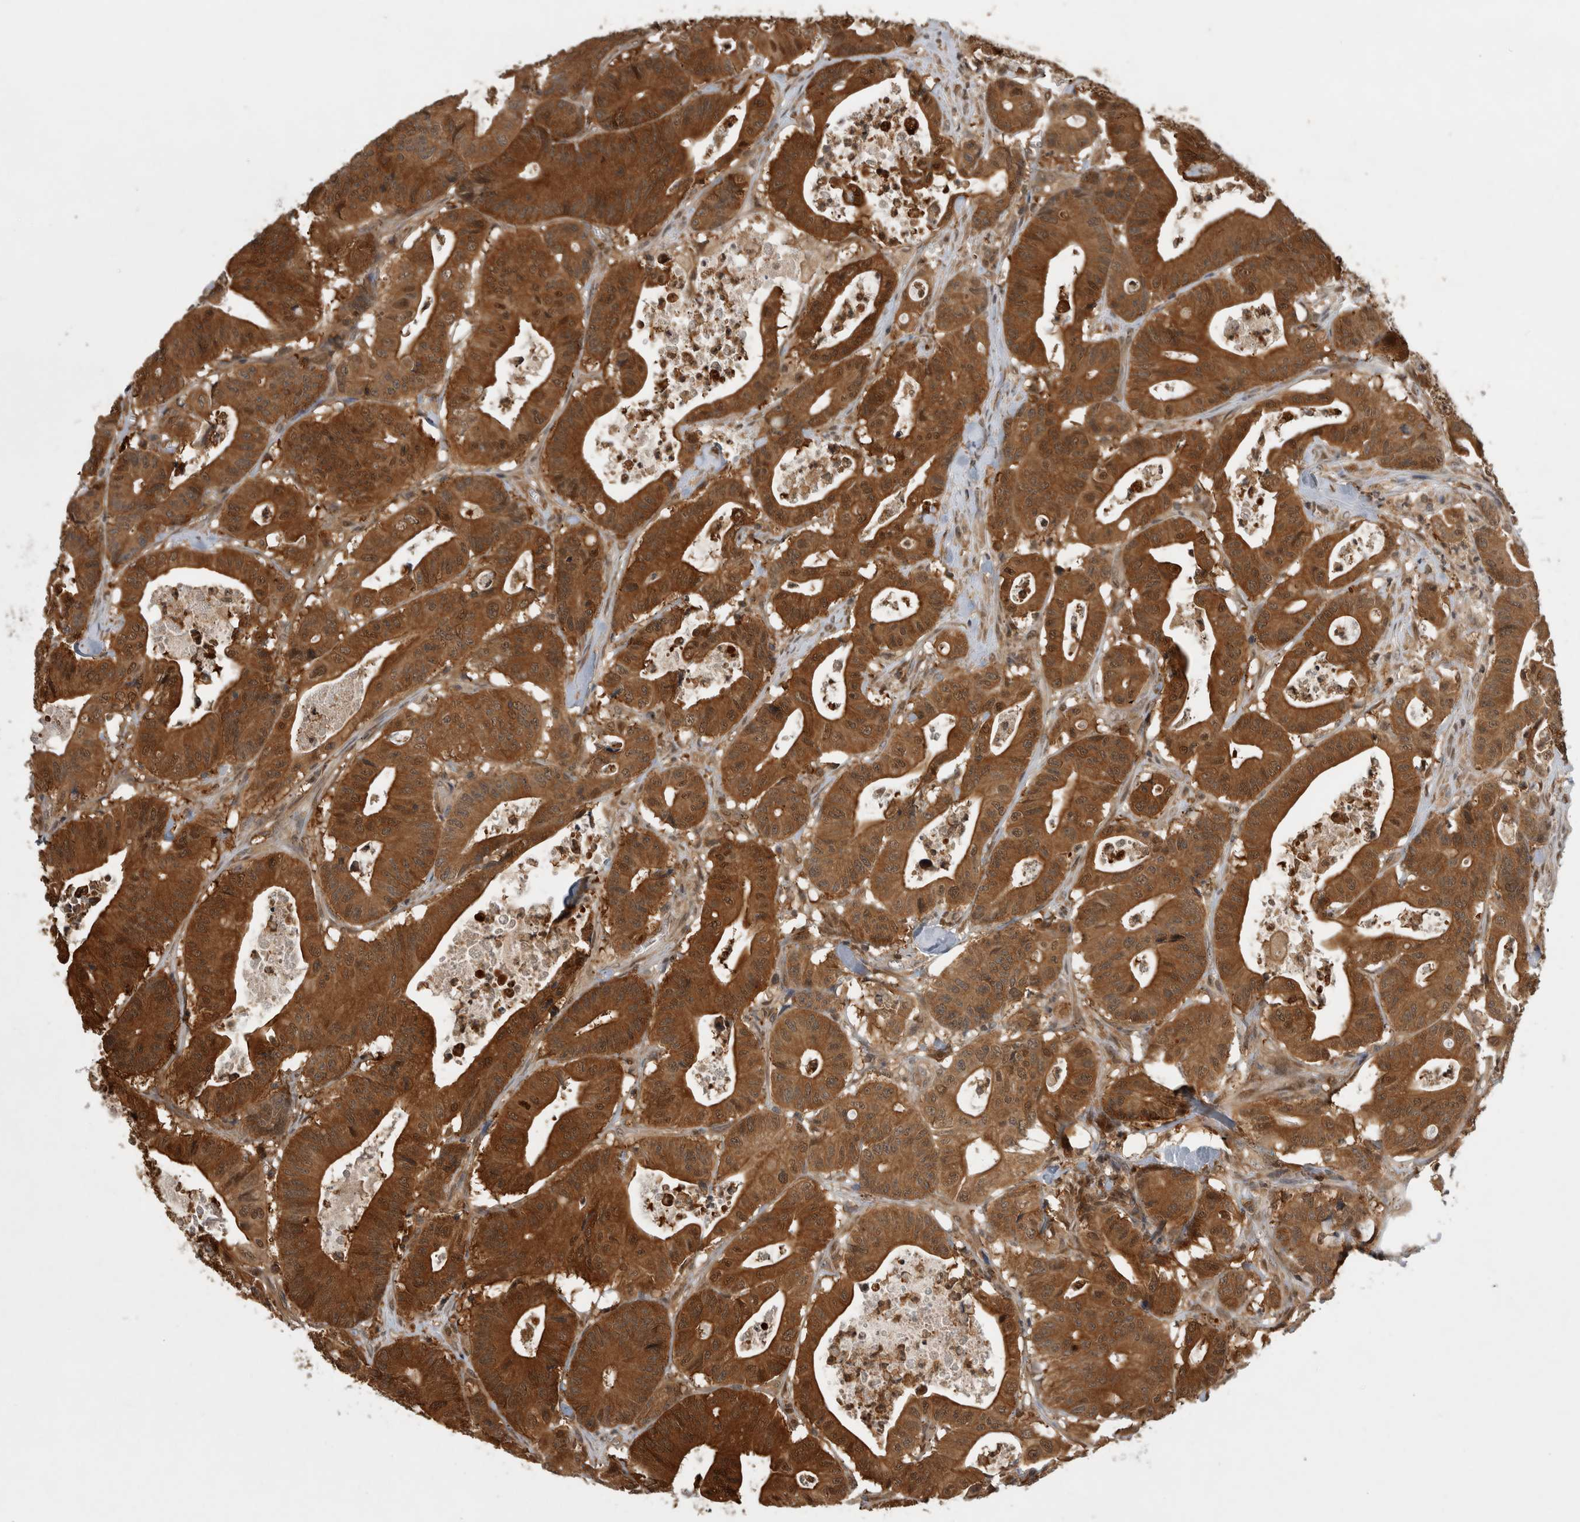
{"staining": {"intensity": "moderate", "quantity": ">75%", "location": "cytoplasmic/membranous"}, "tissue": "colorectal cancer", "cell_type": "Tumor cells", "image_type": "cancer", "snomed": [{"axis": "morphology", "description": "Adenocarcinoma, NOS"}, {"axis": "topography", "description": "Colon"}], "caption": "Tumor cells show moderate cytoplasmic/membranous expression in about >75% of cells in colorectal adenocarcinoma. (DAB IHC, brown staining for protein, blue staining for nuclei).", "gene": "ASTN2", "patient": {"sex": "female", "age": 84}}